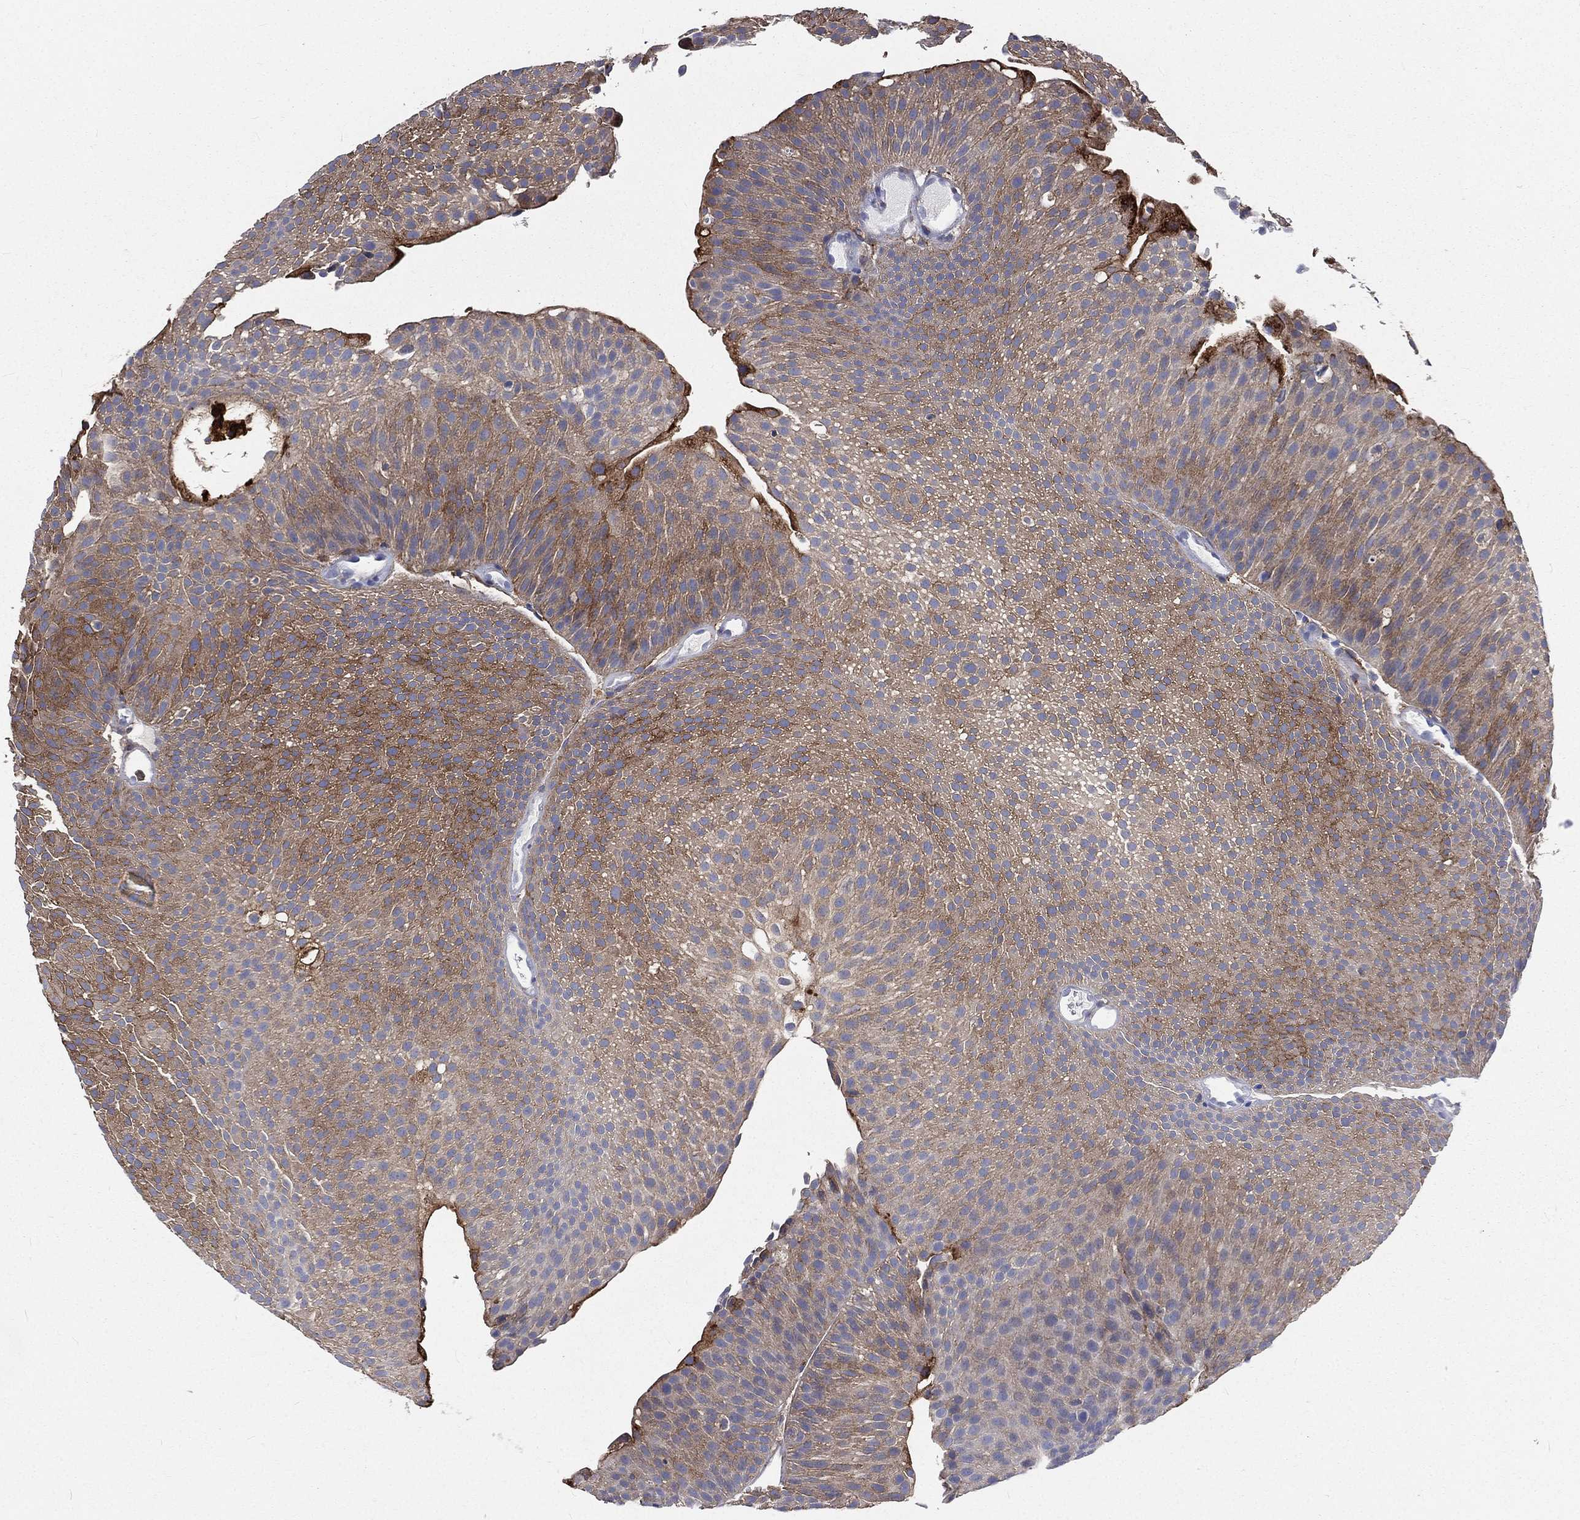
{"staining": {"intensity": "moderate", "quantity": "25%-75%", "location": "cytoplasmic/membranous"}, "tissue": "urothelial cancer", "cell_type": "Tumor cells", "image_type": "cancer", "snomed": [{"axis": "morphology", "description": "Urothelial carcinoma, Low grade"}, {"axis": "topography", "description": "Urinary bladder"}], "caption": "Urothelial cancer stained for a protein displays moderate cytoplasmic/membranous positivity in tumor cells. The staining is performed using DAB brown chromogen to label protein expression. The nuclei are counter-stained blue using hematoxylin.", "gene": "BASP1", "patient": {"sex": "male", "age": 65}}